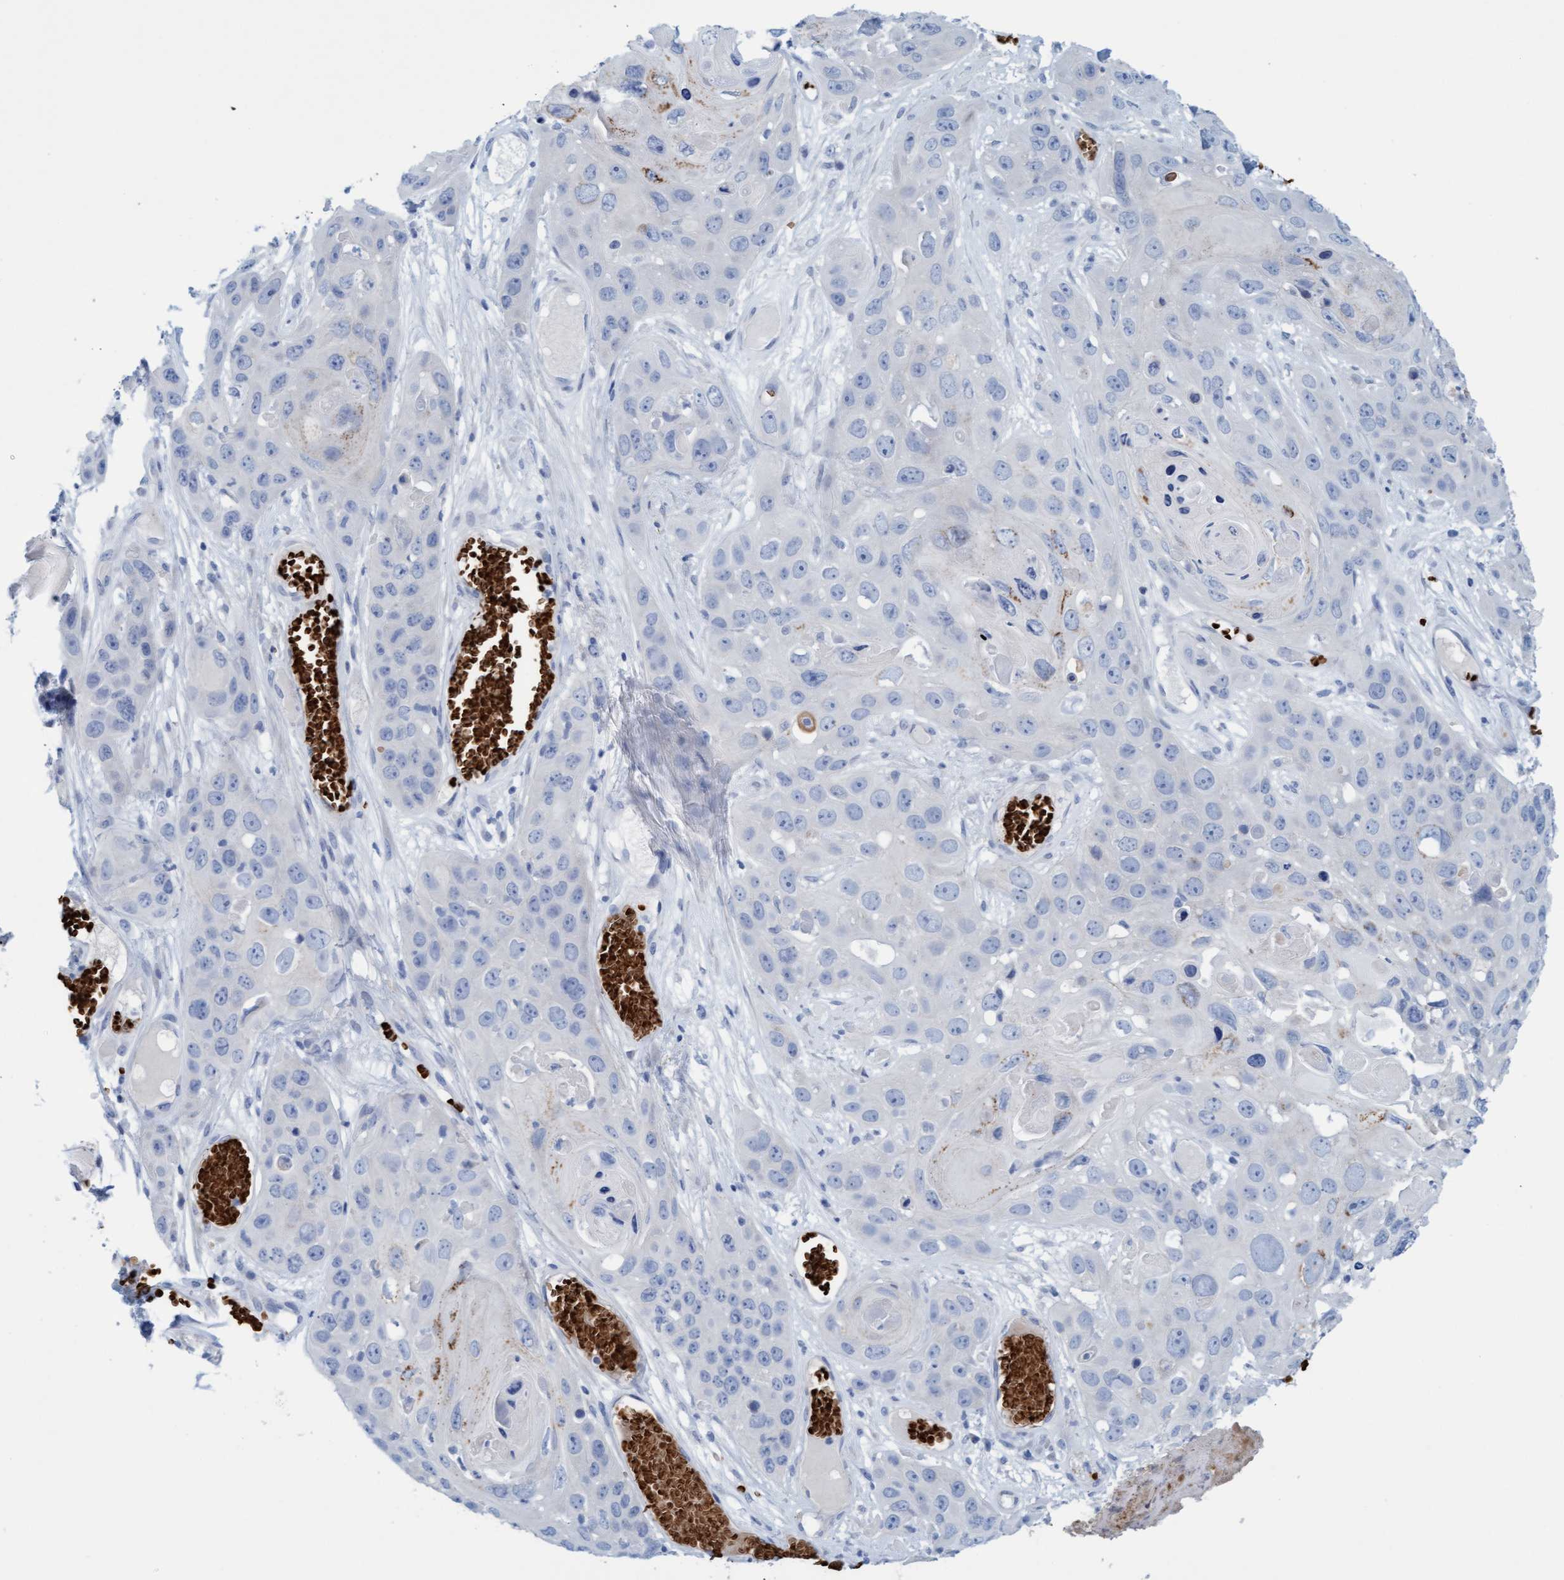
{"staining": {"intensity": "negative", "quantity": "none", "location": "none"}, "tissue": "skin cancer", "cell_type": "Tumor cells", "image_type": "cancer", "snomed": [{"axis": "morphology", "description": "Squamous cell carcinoma, NOS"}, {"axis": "topography", "description": "Skin"}], "caption": "DAB immunohistochemical staining of skin squamous cell carcinoma demonstrates no significant positivity in tumor cells.", "gene": "P2RX5", "patient": {"sex": "male", "age": 55}}